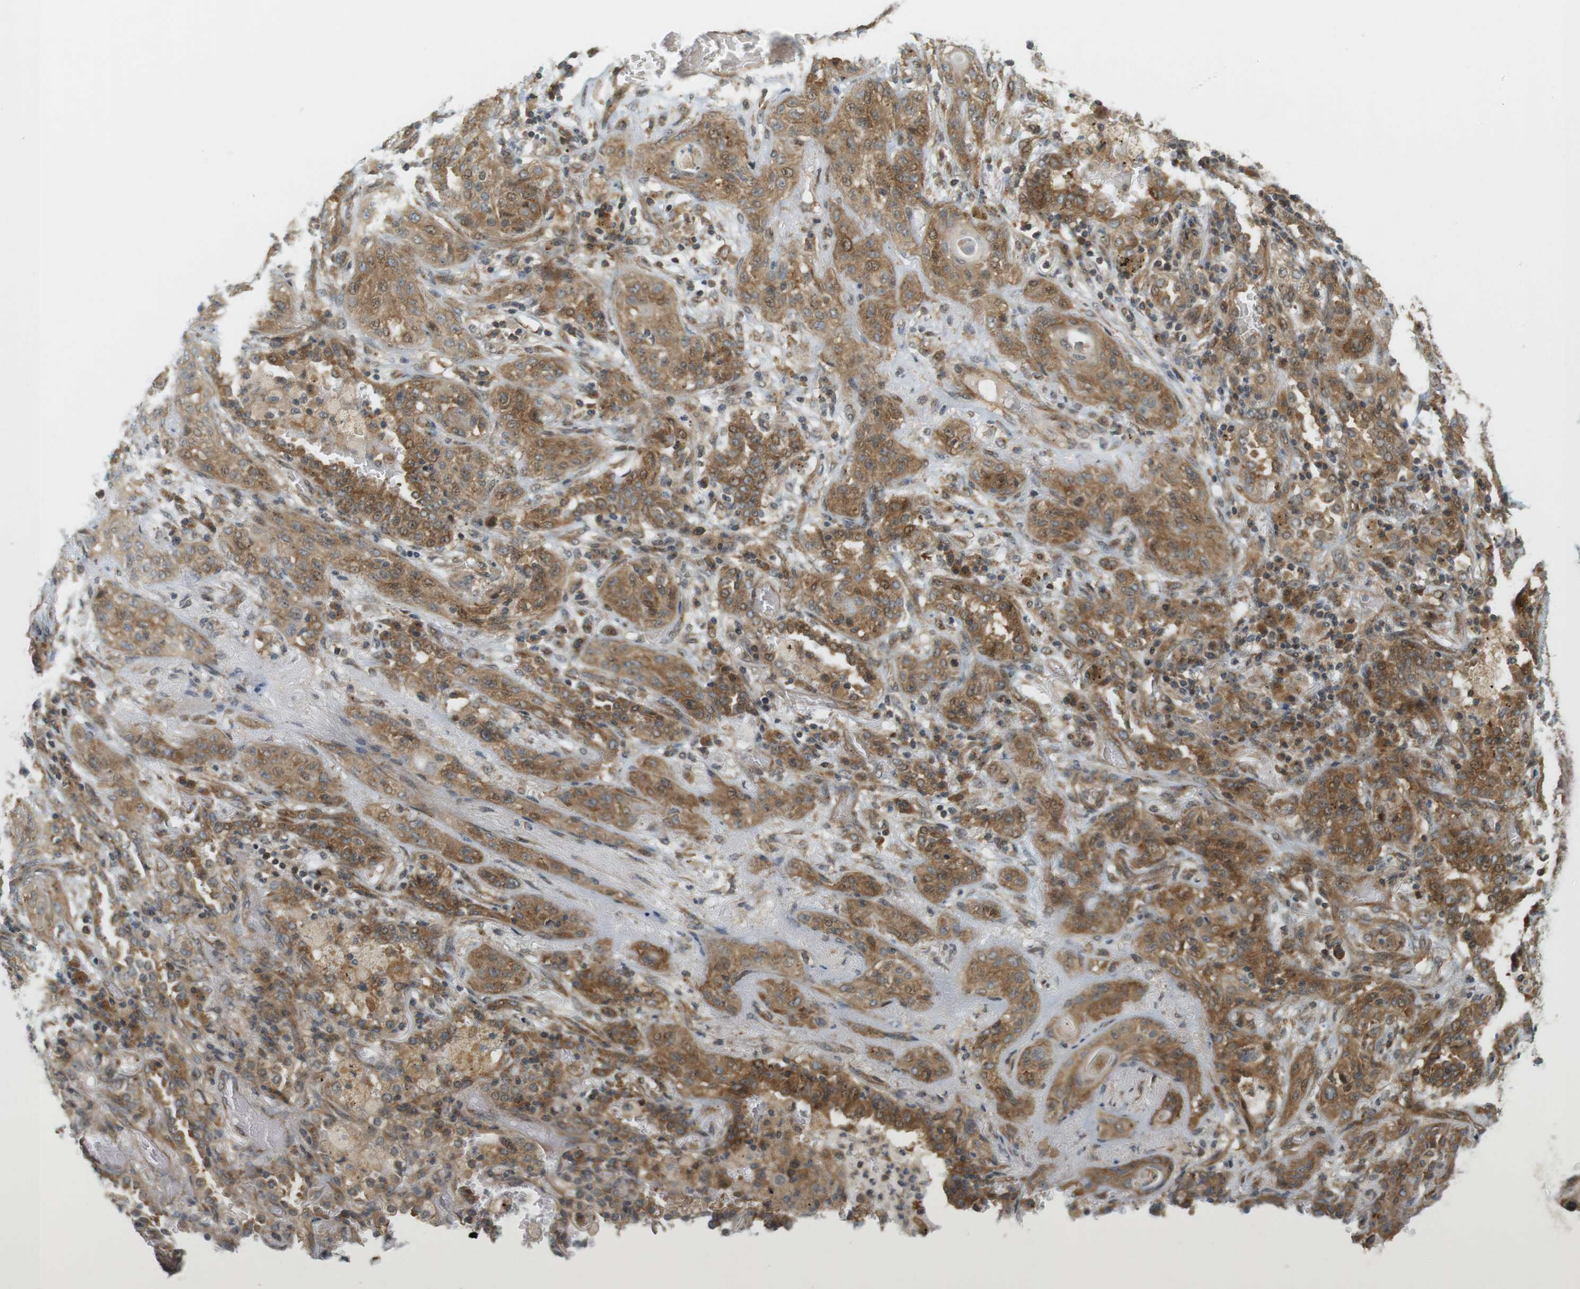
{"staining": {"intensity": "moderate", "quantity": ">75%", "location": "cytoplasmic/membranous,nuclear"}, "tissue": "lung cancer", "cell_type": "Tumor cells", "image_type": "cancer", "snomed": [{"axis": "morphology", "description": "Squamous cell carcinoma, NOS"}, {"axis": "topography", "description": "Lung"}], "caption": "Lung squamous cell carcinoma was stained to show a protein in brown. There is medium levels of moderate cytoplasmic/membranous and nuclear positivity in about >75% of tumor cells. The protein of interest is stained brown, and the nuclei are stained in blue (DAB IHC with brightfield microscopy, high magnification).", "gene": "PA2G4", "patient": {"sex": "female", "age": 47}}